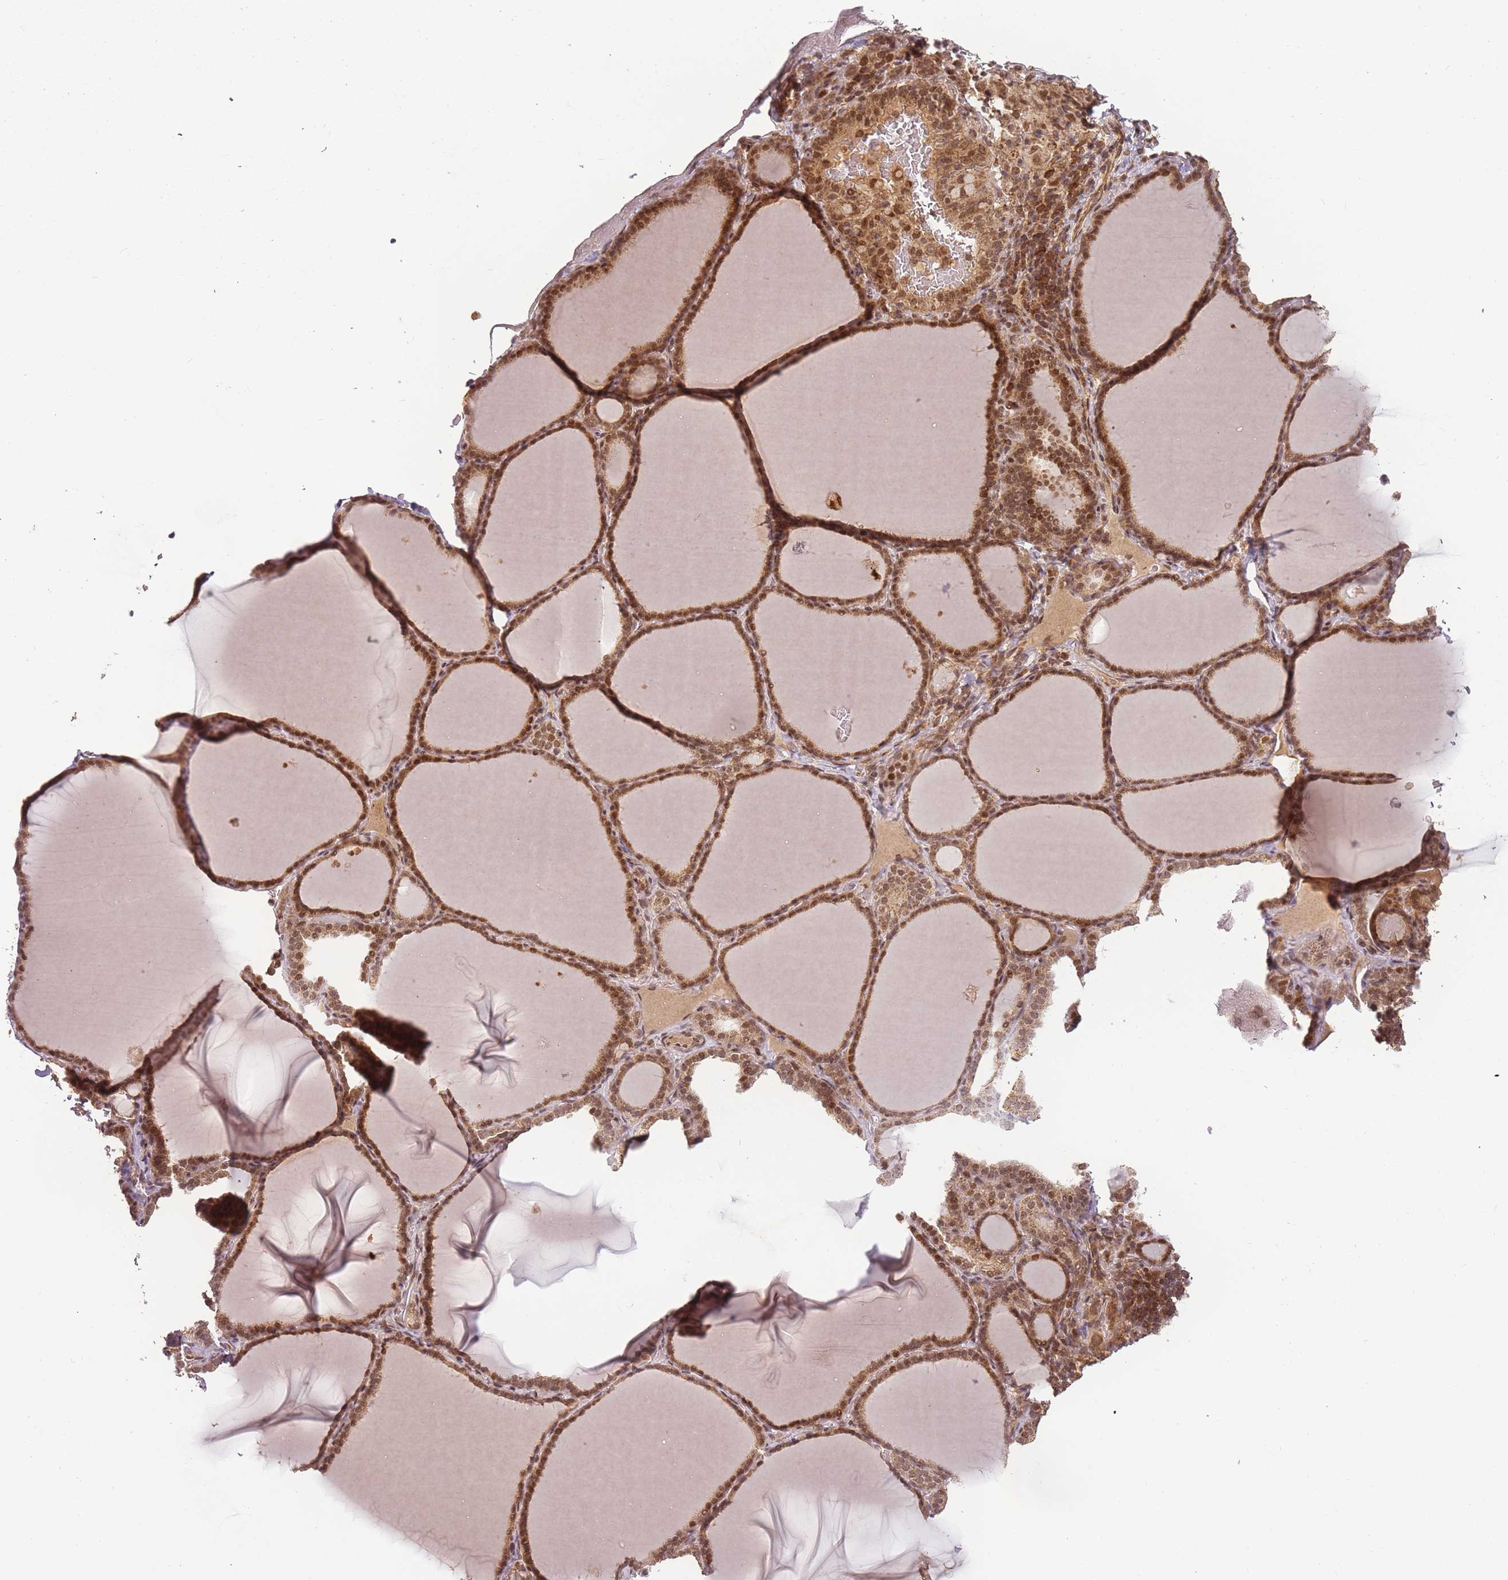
{"staining": {"intensity": "moderate", "quantity": ">75%", "location": "cytoplasmic/membranous,nuclear"}, "tissue": "thyroid gland", "cell_type": "Glandular cells", "image_type": "normal", "snomed": [{"axis": "morphology", "description": "Normal tissue, NOS"}, {"axis": "topography", "description": "Thyroid gland"}], "caption": "Thyroid gland stained with DAB (3,3'-diaminobenzidine) IHC demonstrates medium levels of moderate cytoplasmic/membranous,nuclear staining in about >75% of glandular cells.", "gene": "ZNF497", "patient": {"sex": "female", "age": 39}}